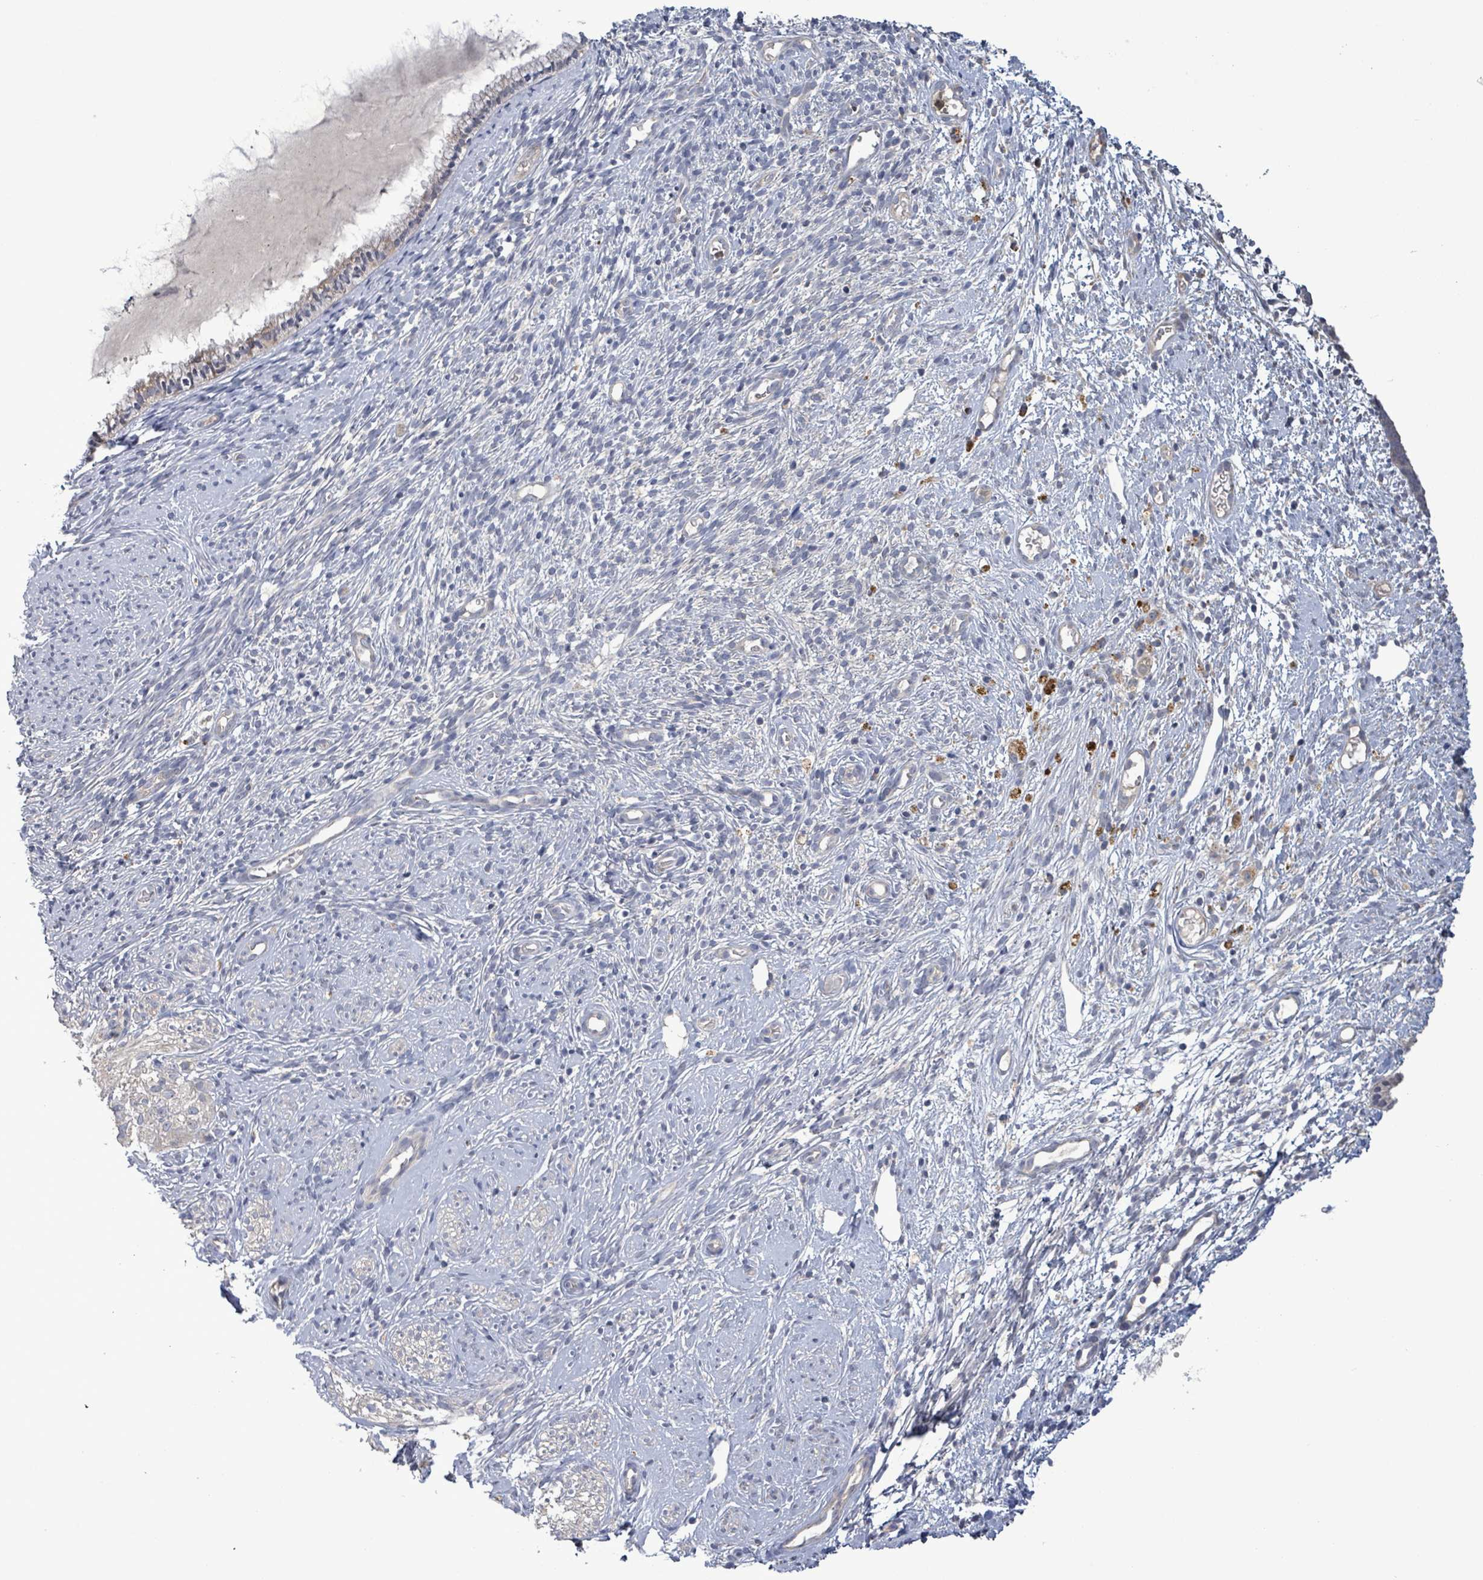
{"staining": {"intensity": "weak", "quantity": "25%-75%", "location": "cytoplasmic/membranous"}, "tissue": "cervix", "cell_type": "Glandular cells", "image_type": "normal", "snomed": [{"axis": "morphology", "description": "Normal tissue, NOS"}, {"axis": "topography", "description": "Cervix"}], "caption": "High-magnification brightfield microscopy of benign cervix stained with DAB (brown) and counterstained with hematoxylin (blue). glandular cells exhibit weak cytoplasmic/membranous expression is identified in approximately25%-75% of cells.", "gene": "SERPINE3", "patient": {"sex": "female", "age": 76}}